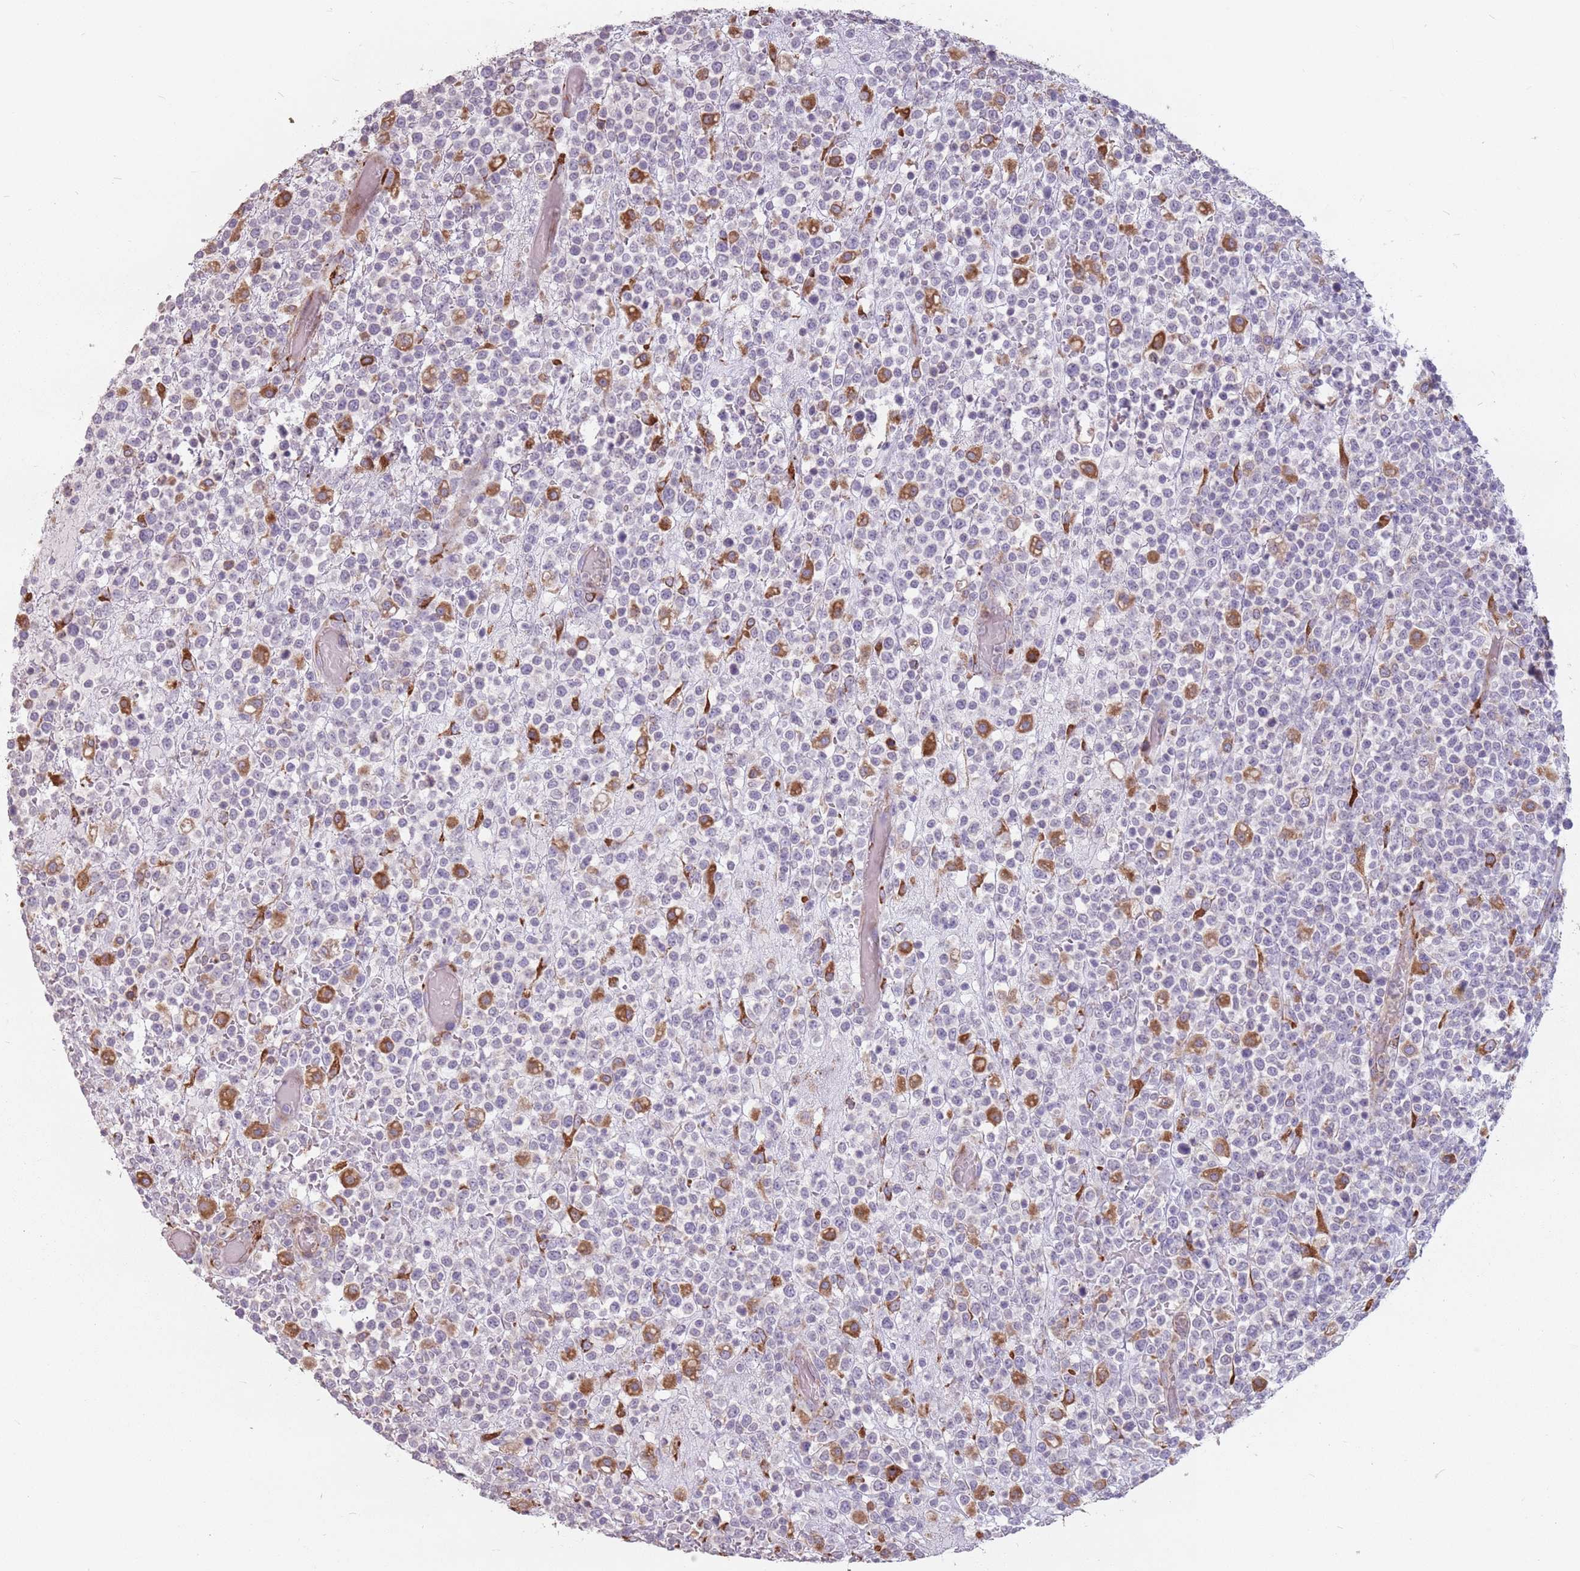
{"staining": {"intensity": "negative", "quantity": "none", "location": "none"}, "tissue": "lymphoma", "cell_type": "Tumor cells", "image_type": "cancer", "snomed": [{"axis": "morphology", "description": "Malignant lymphoma, non-Hodgkin's type, High grade"}, {"axis": "topography", "description": "Colon"}], "caption": "The micrograph exhibits no staining of tumor cells in lymphoma.", "gene": "RPS9", "patient": {"sex": "female", "age": 53}}